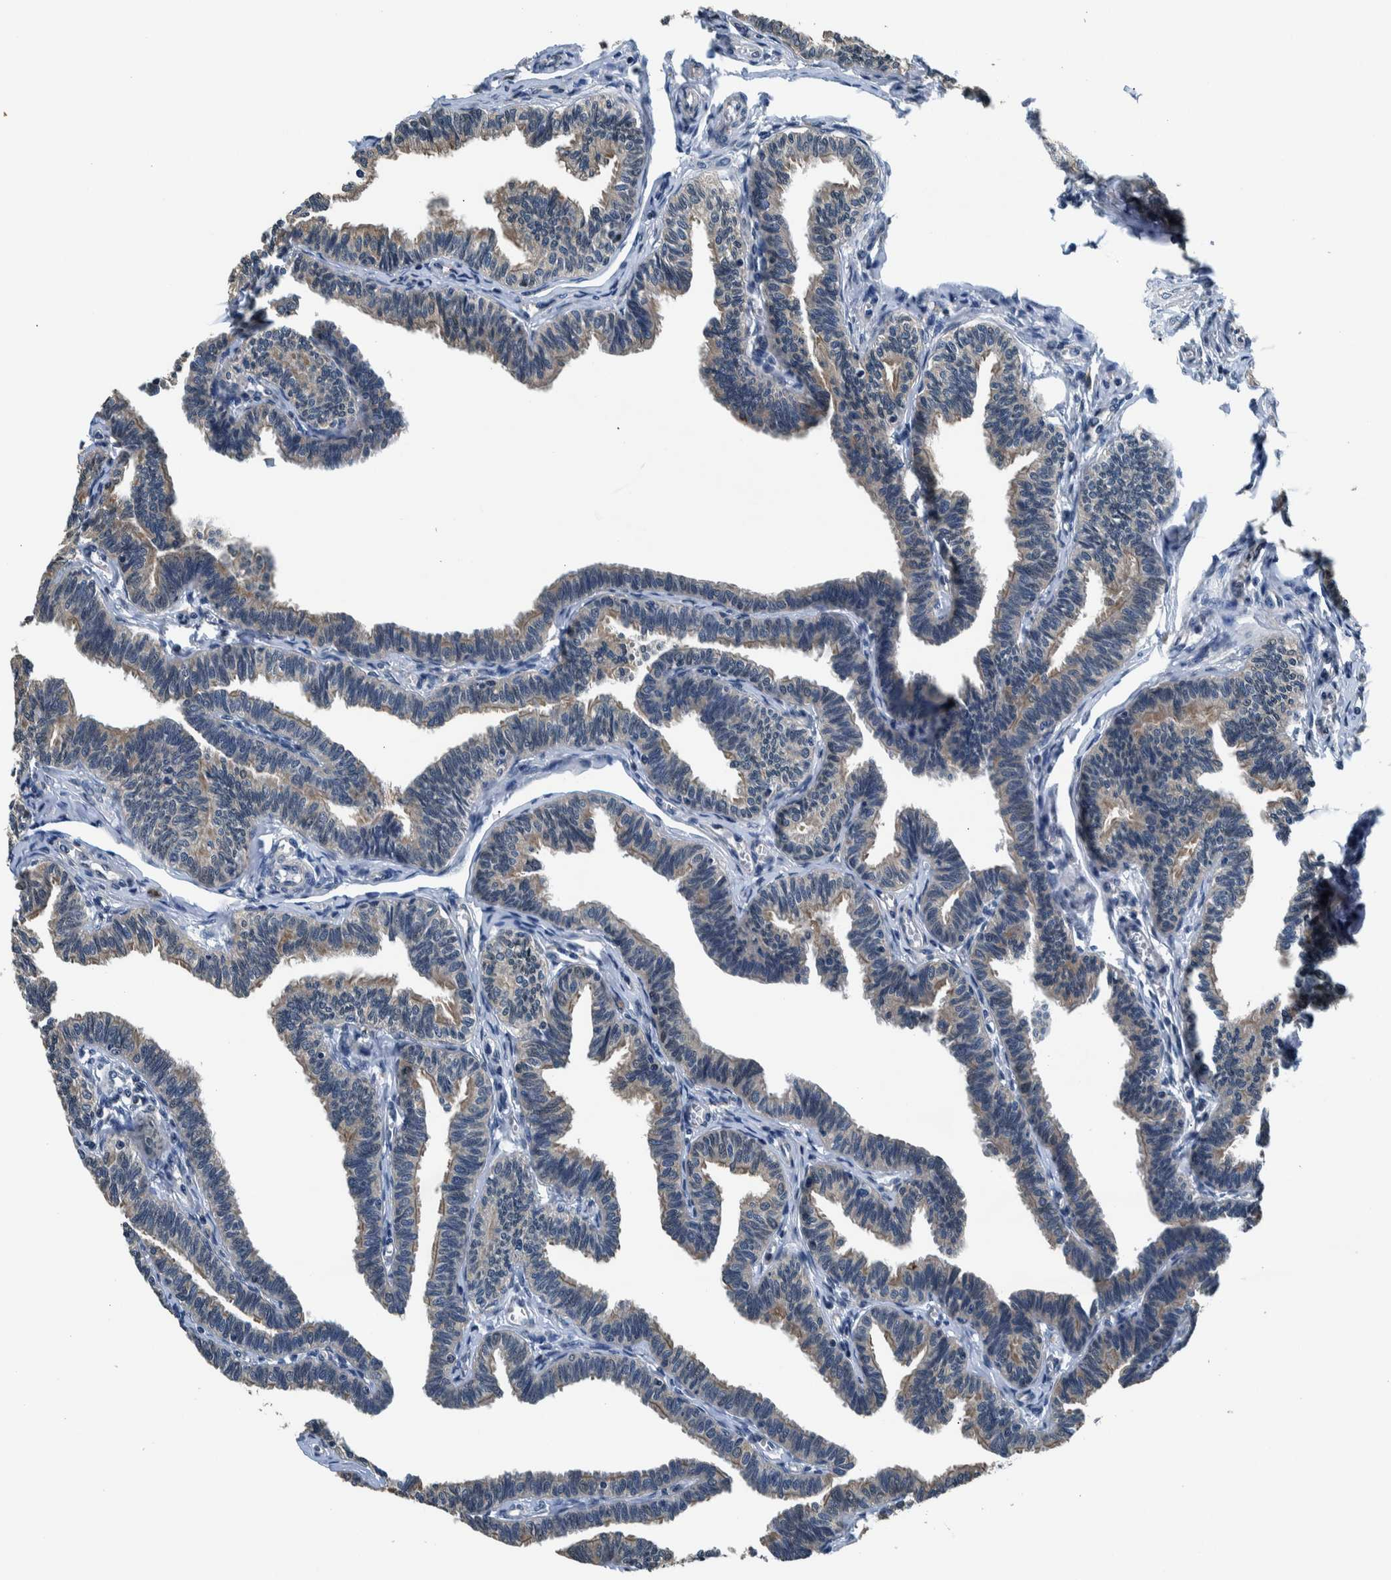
{"staining": {"intensity": "weak", "quantity": "<25%", "location": "cytoplasmic/membranous"}, "tissue": "fallopian tube", "cell_type": "Glandular cells", "image_type": "normal", "snomed": [{"axis": "morphology", "description": "Normal tissue, NOS"}, {"axis": "topography", "description": "Fallopian tube"}, {"axis": "topography", "description": "Ovary"}], "caption": "DAB immunohistochemical staining of unremarkable human fallopian tube exhibits no significant expression in glandular cells.", "gene": "NIBAN2", "patient": {"sex": "female", "age": 23}}